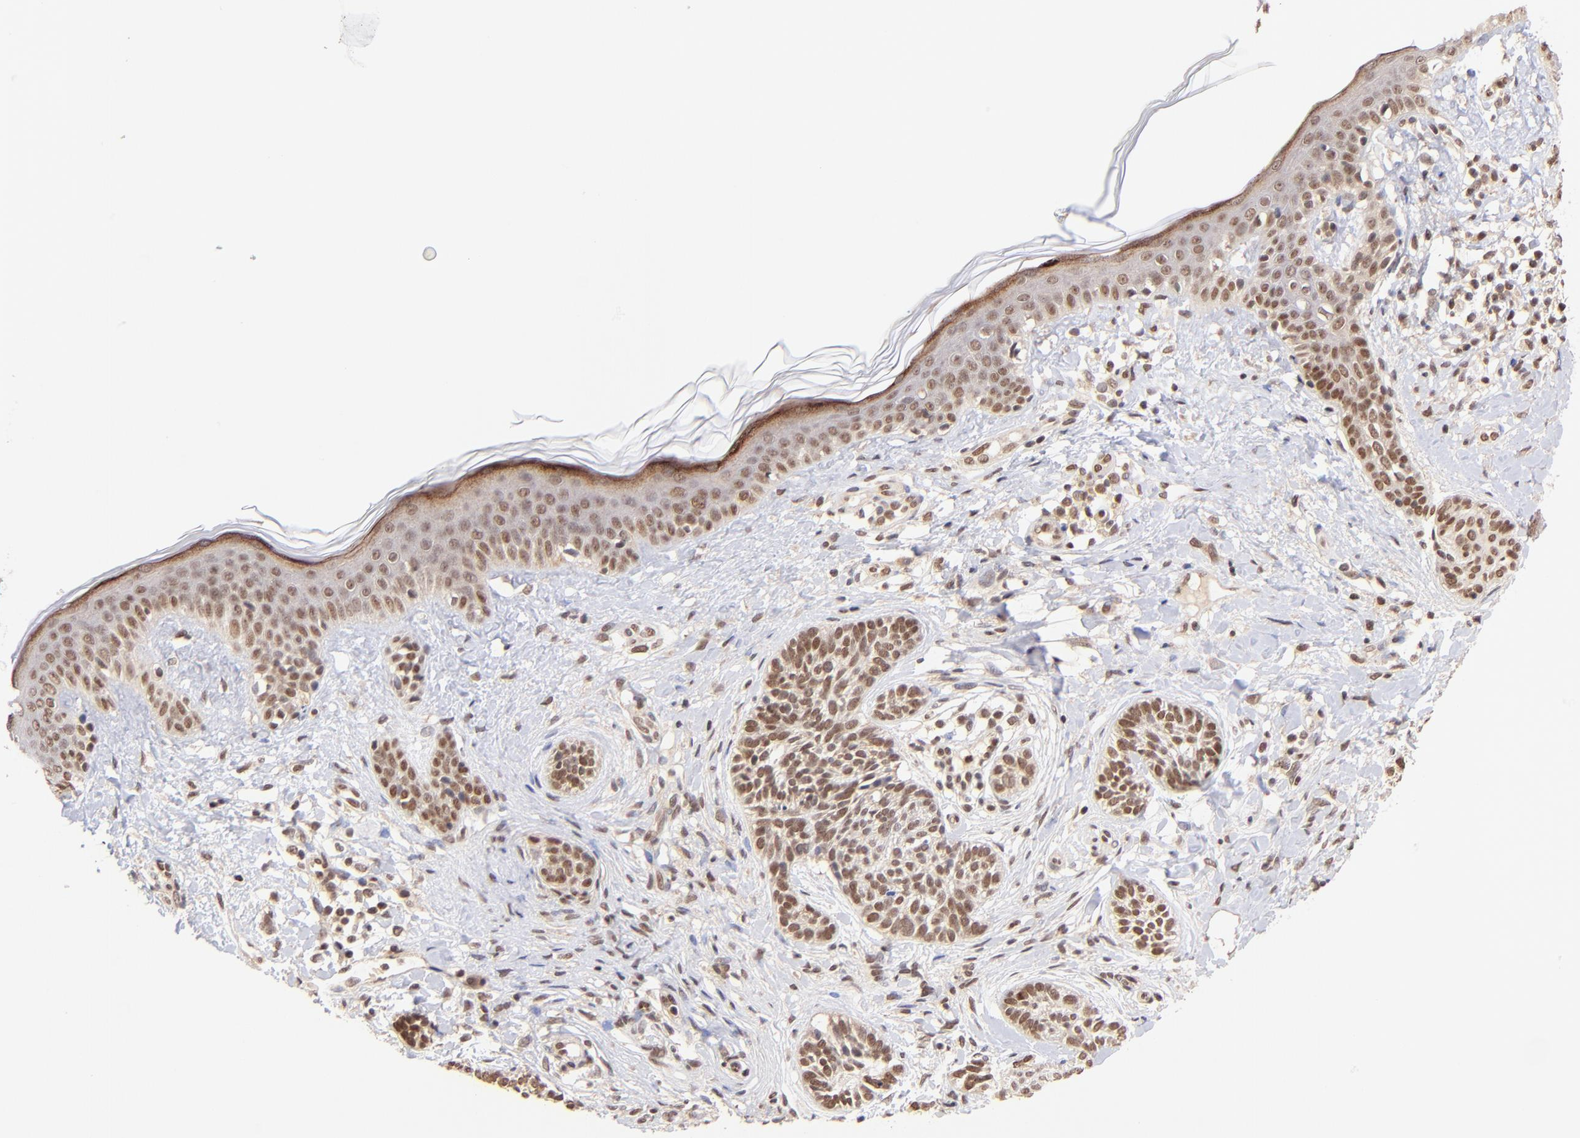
{"staining": {"intensity": "moderate", "quantity": ">75%", "location": "nuclear"}, "tissue": "skin cancer", "cell_type": "Tumor cells", "image_type": "cancer", "snomed": [{"axis": "morphology", "description": "Normal tissue, NOS"}, {"axis": "morphology", "description": "Basal cell carcinoma"}, {"axis": "topography", "description": "Skin"}], "caption": "Immunohistochemistry (IHC) of skin cancer demonstrates medium levels of moderate nuclear staining in about >75% of tumor cells. Nuclei are stained in blue.", "gene": "WDR25", "patient": {"sex": "male", "age": 63}}